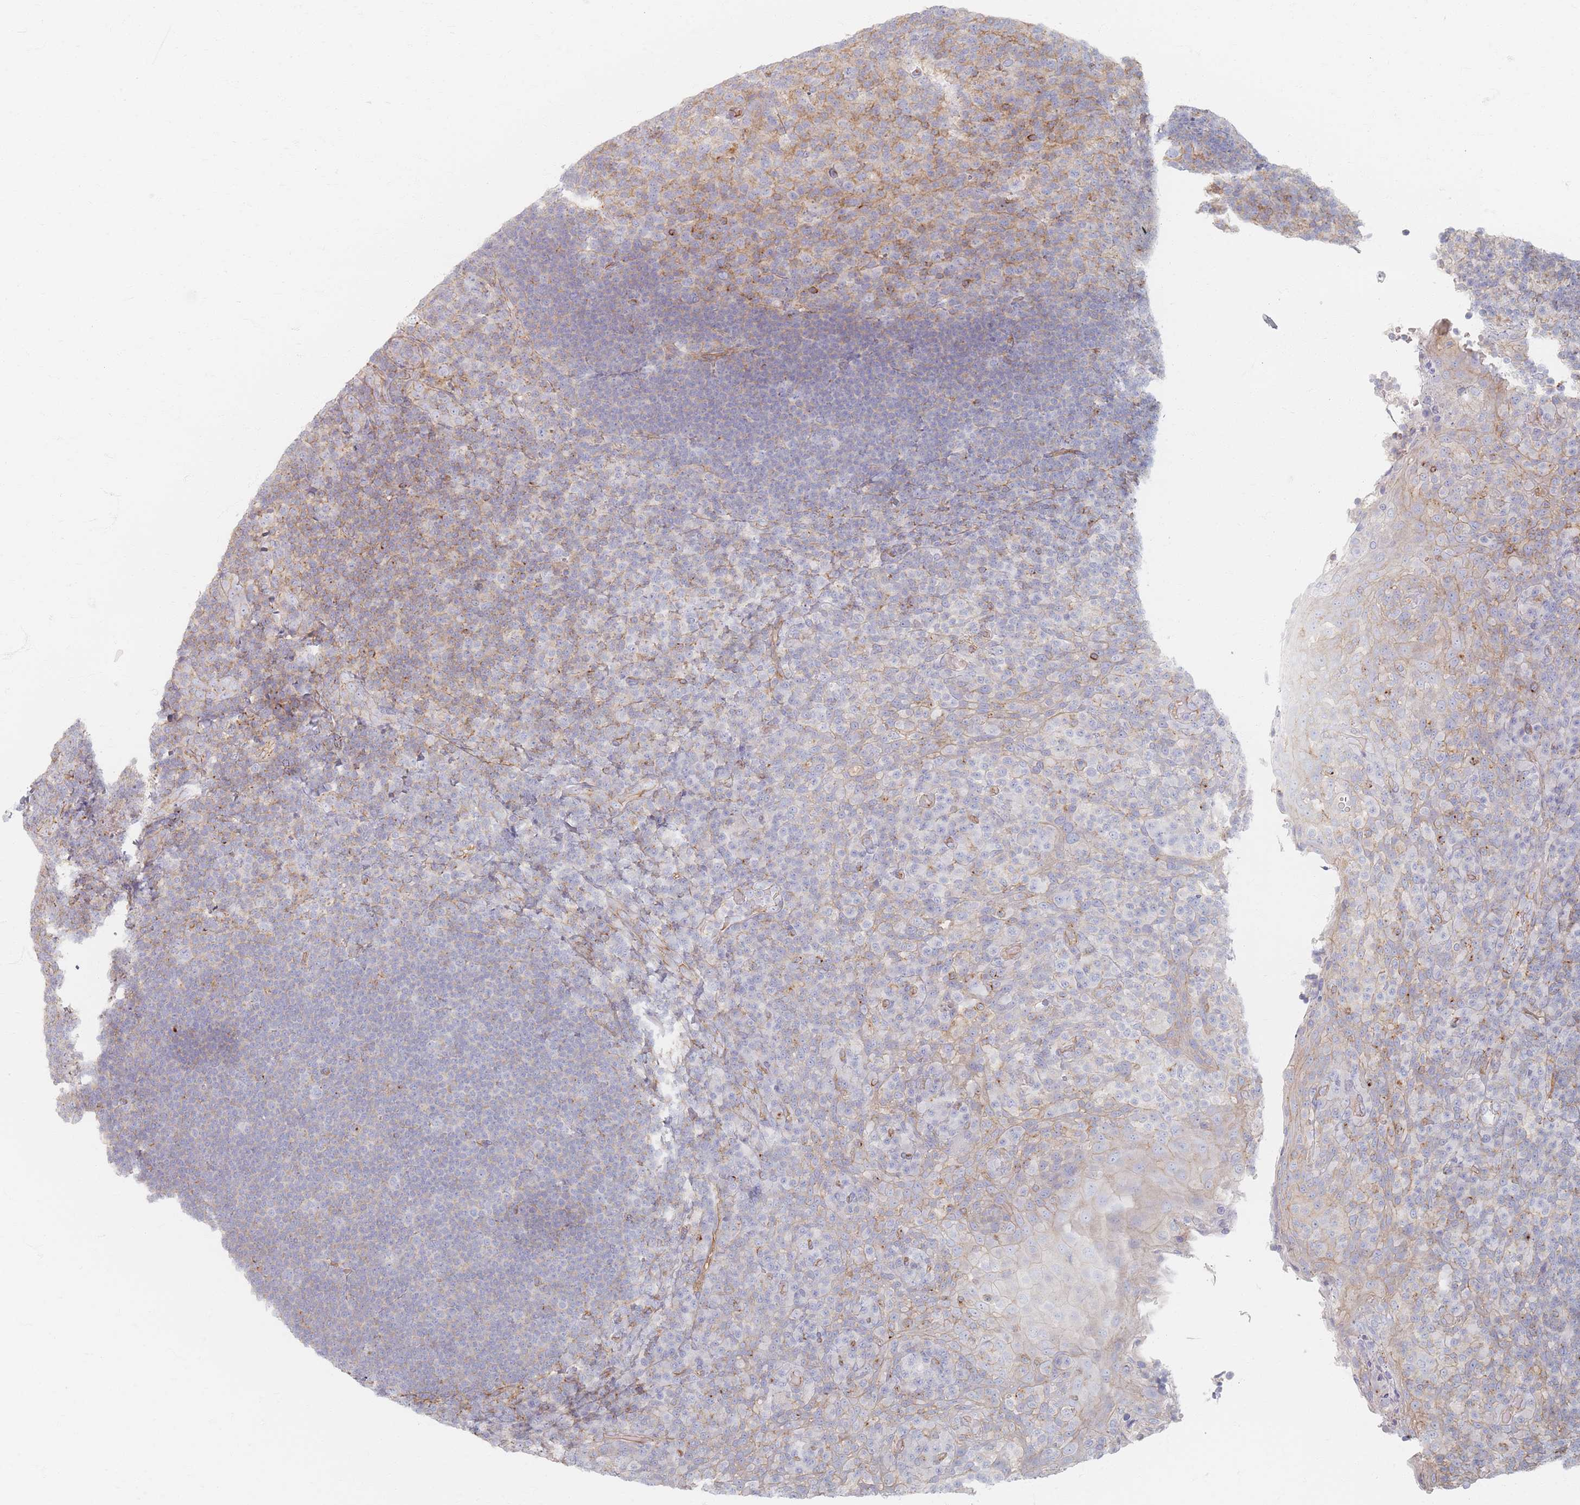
{"staining": {"intensity": "weak", "quantity": "<25%", "location": "cytoplasmic/membranous"}, "tissue": "tonsil", "cell_type": "Germinal center cells", "image_type": "normal", "snomed": [{"axis": "morphology", "description": "Normal tissue, NOS"}, {"axis": "topography", "description": "Tonsil"}], "caption": "An immunohistochemistry image of normal tonsil is shown. There is no staining in germinal center cells of tonsil.", "gene": "GNB1", "patient": {"sex": "female", "age": 10}}